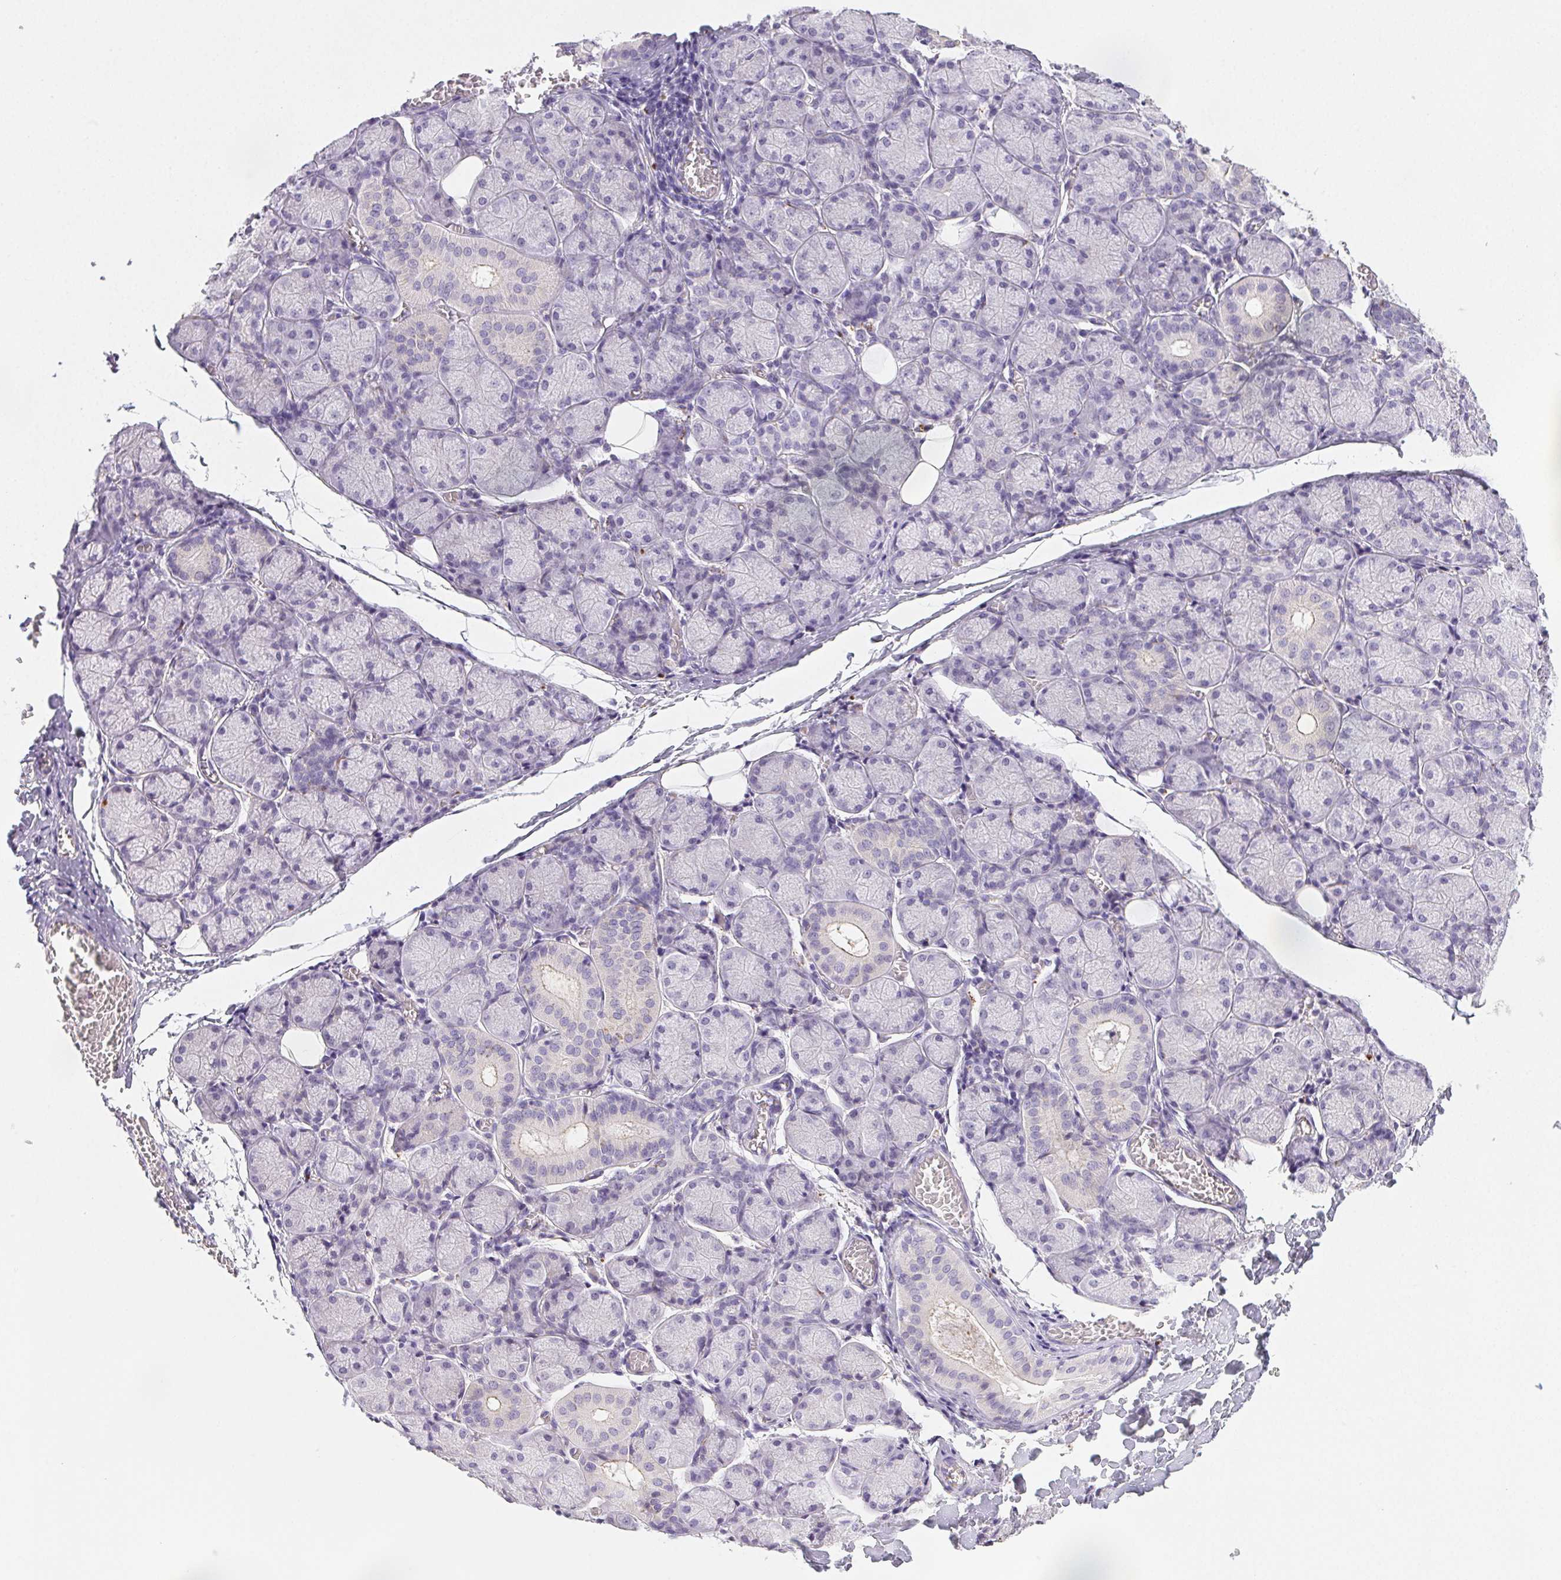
{"staining": {"intensity": "negative", "quantity": "none", "location": "none"}, "tissue": "salivary gland", "cell_type": "Glandular cells", "image_type": "normal", "snomed": [{"axis": "morphology", "description": "Normal tissue, NOS"}, {"axis": "topography", "description": "Salivary gland"}], "caption": "The micrograph shows no staining of glandular cells in unremarkable salivary gland.", "gene": "LIPA", "patient": {"sex": "female", "age": 24}}